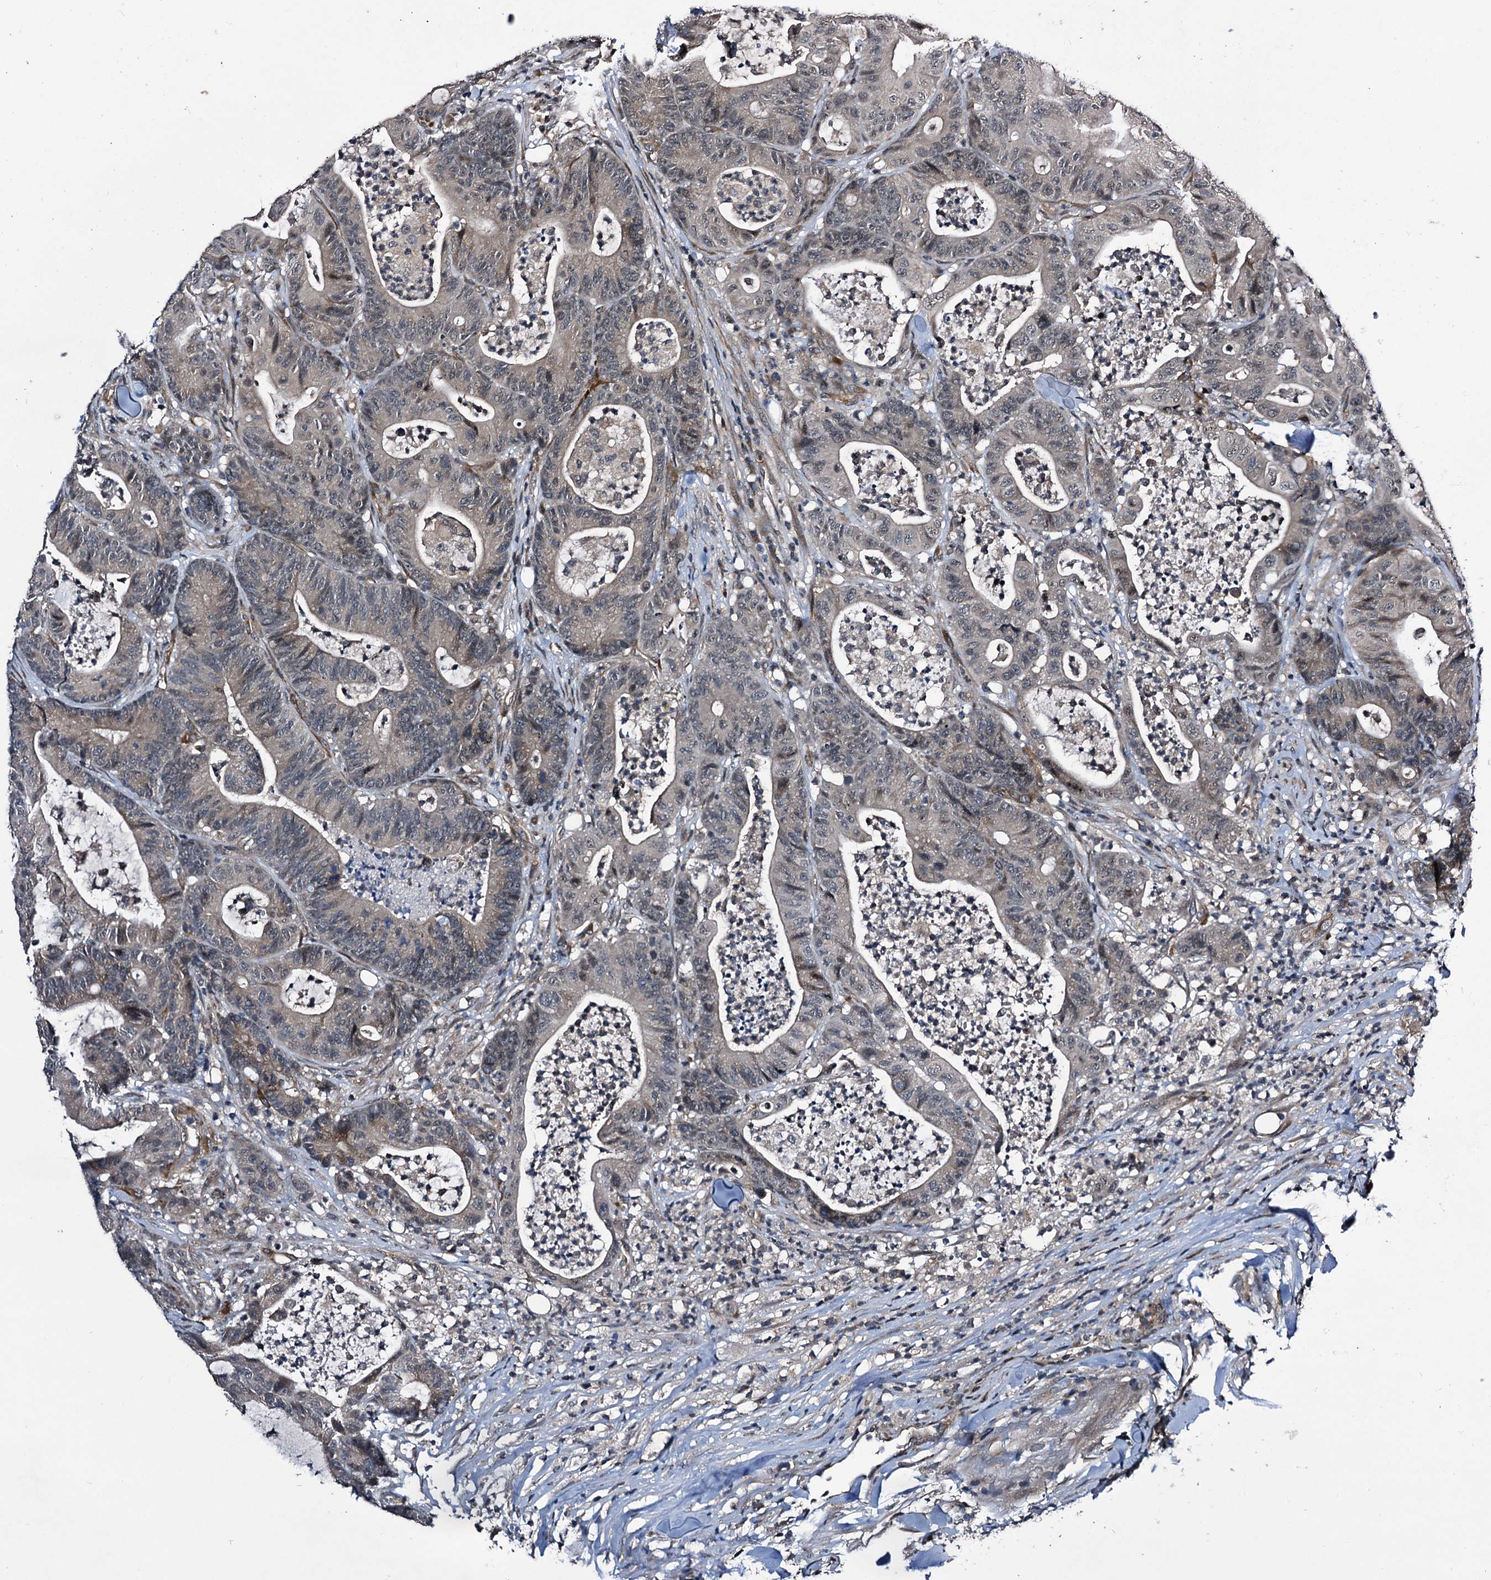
{"staining": {"intensity": "weak", "quantity": "<25%", "location": "cytoplasmic/membranous"}, "tissue": "colorectal cancer", "cell_type": "Tumor cells", "image_type": "cancer", "snomed": [{"axis": "morphology", "description": "Adenocarcinoma, NOS"}, {"axis": "topography", "description": "Colon"}], "caption": "High power microscopy image of an immunohistochemistry micrograph of adenocarcinoma (colorectal), revealing no significant expression in tumor cells. (DAB IHC, high magnification).", "gene": "ARHGAP42", "patient": {"sex": "female", "age": 84}}